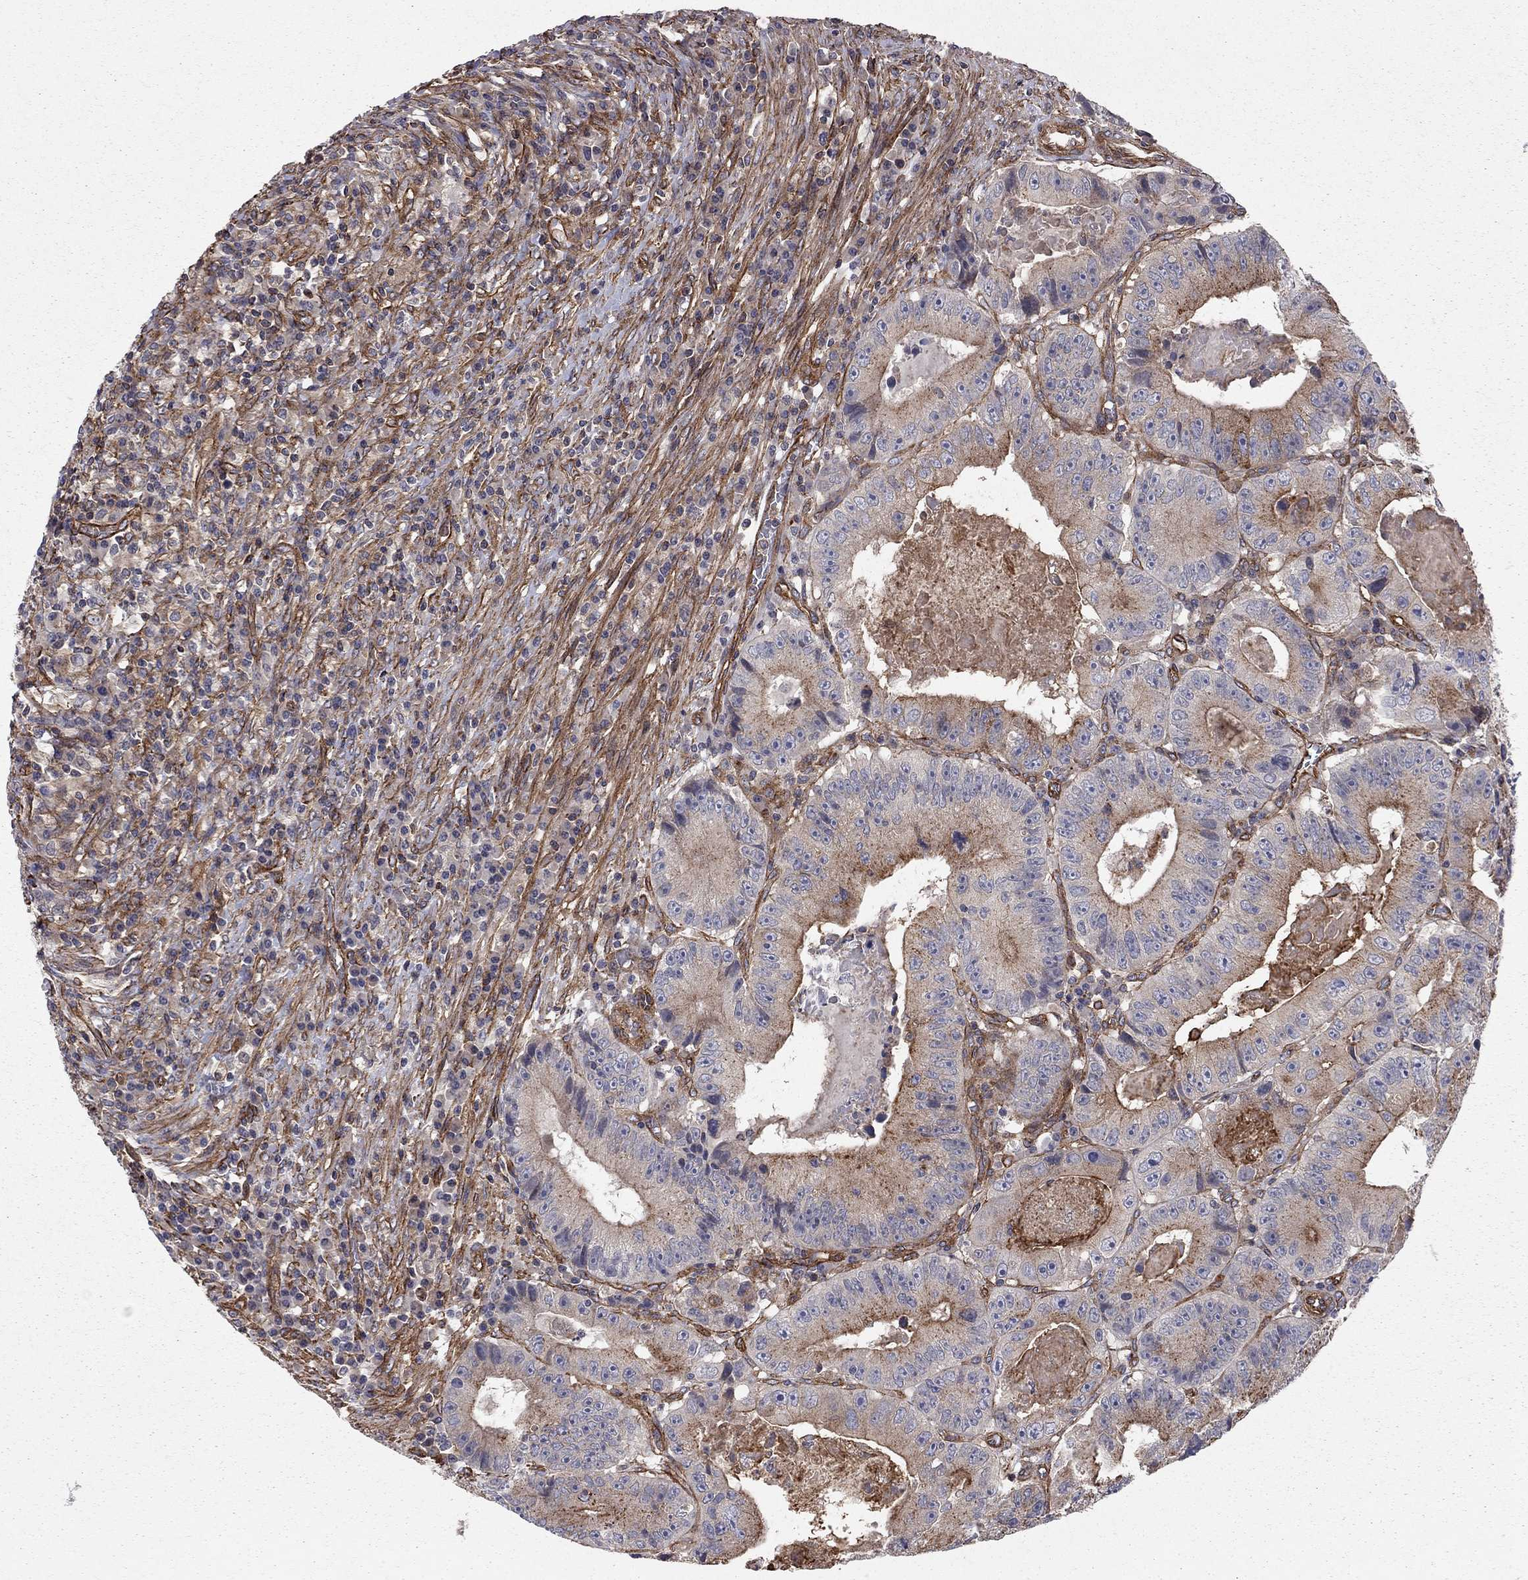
{"staining": {"intensity": "strong", "quantity": "25%-75%", "location": "cytoplasmic/membranous"}, "tissue": "colorectal cancer", "cell_type": "Tumor cells", "image_type": "cancer", "snomed": [{"axis": "morphology", "description": "Adenocarcinoma, NOS"}, {"axis": "topography", "description": "Colon"}], "caption": "Strong cytoplasmic/membranous protein staining is identified in approximately 25%-75% of tumor cells in colorectal adenocarcinoma.", "gene": "RASEF", "patient": {"sex": "female", "age": 86}}